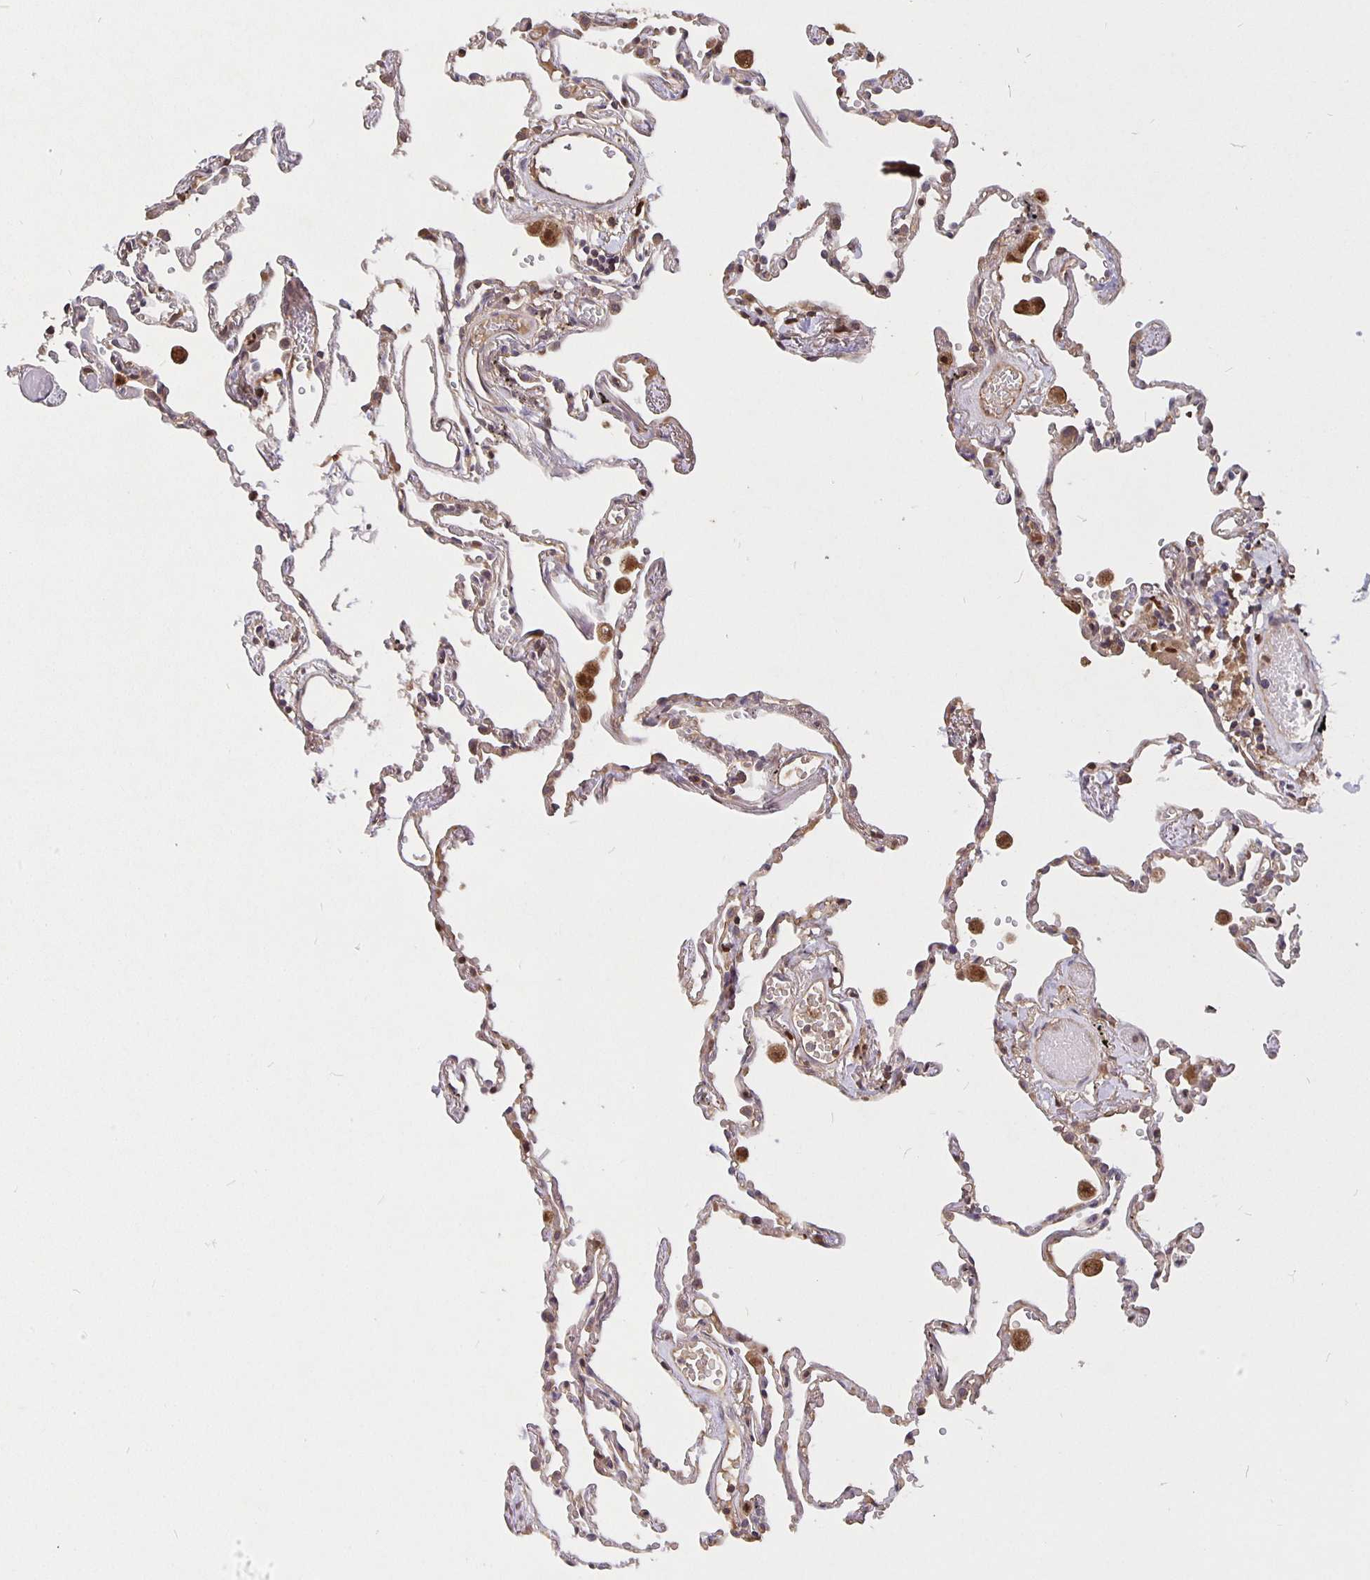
{"staining": {"intensity": "weak", "quantity": "25%-75%", "location": "cytoplasmic/membranous"}, "tissue": "lung", "cell_type": "Alveolar cells", "image_type": "normal", "snomed": [{"axis": "morphology", "description": "Normal tissue, NOS"}, {"axis": "topography", "description": "Lung"}], "caption": "Immunohistochemical staining of unremarkable lung exhibits low levels of weak cytoplasmic/membranous positivity in approximately 25%-75% of alveolar cells. Using DAB (brown) and hematoxylin (blue) stains, captured at high magnification using brightfield microscopy.", "gene": "NOG", "patient": {"sex": "female", "age": 67}}